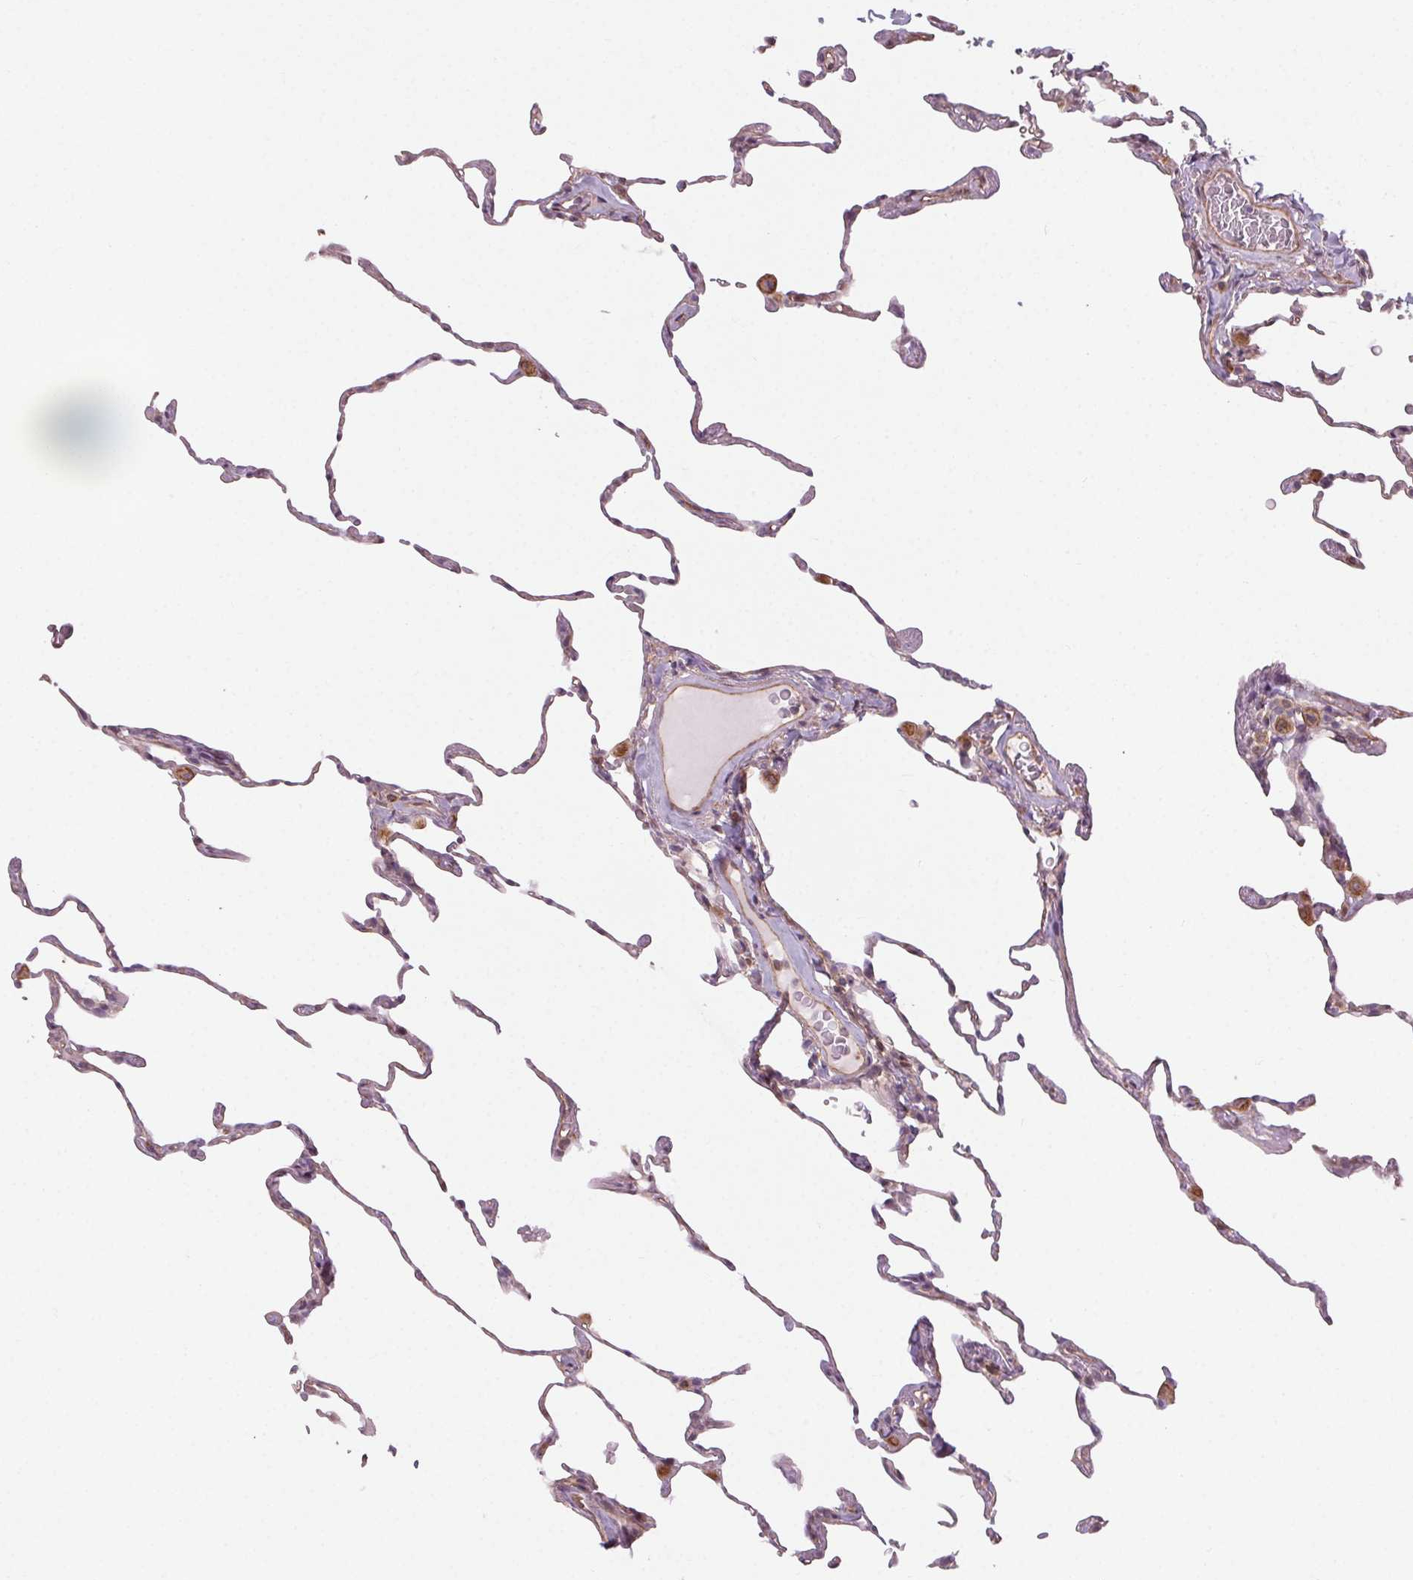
{"staining": {"intensity": "moderate", "quantity": "25%-75%", "location": "cytoplasmic/membranous"}, "tissue": "lung", "cell_type": "Alveolar cells", "image_type": "normal", "snomed": [{"axis": "morphology", "description": "Normal tissue, NOS"}, {"axis": "topography", "description": "Lung"}], "caption": "A medium amount of moderate cytoplasmic/membranous staining is appreciated in about 25%-75% of alveolar cells in normal lung. (brown staining indicates protein expression, while blue staining denotes nuclei).", "gene": "CCSER1", "patient": {"sex": "female", "age": 57}}